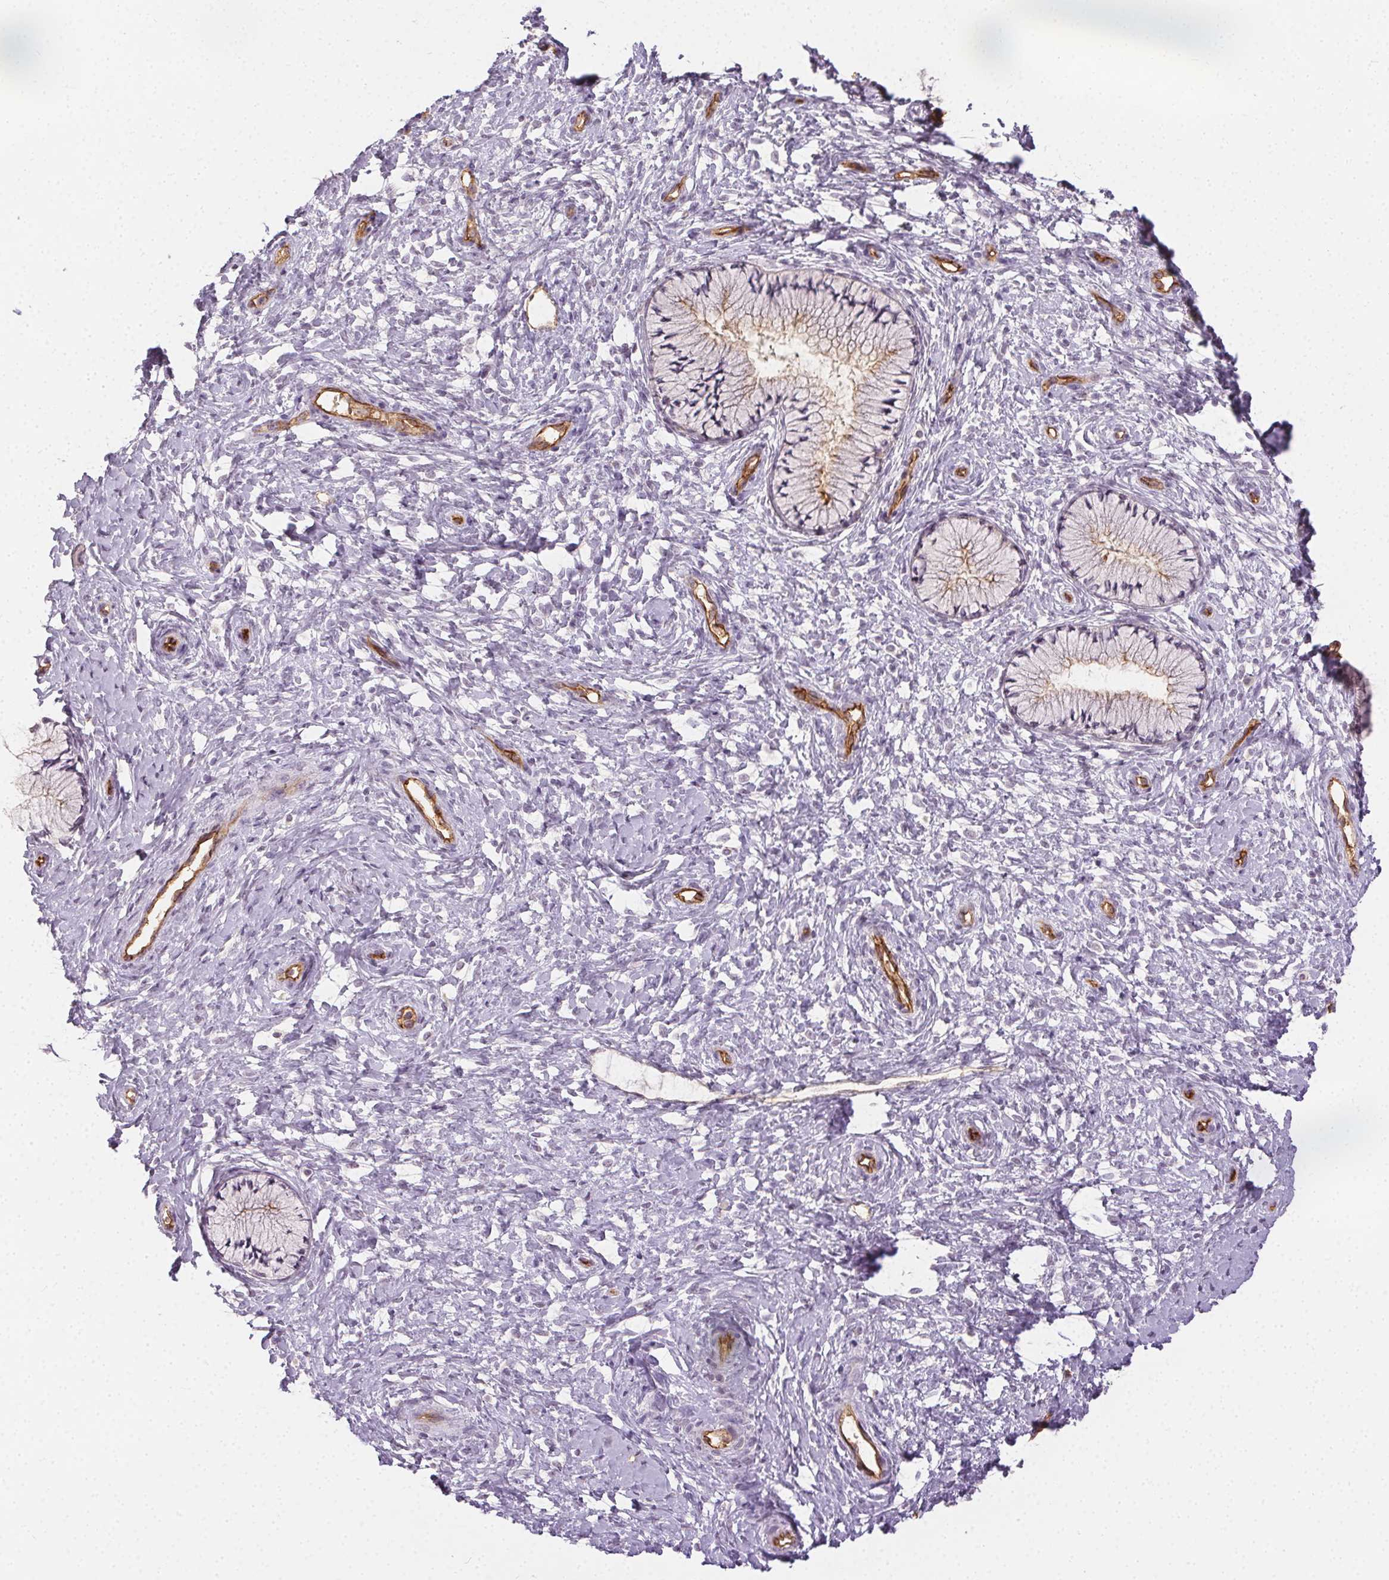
{"staining": {"intensity": "negative", "quantity": "none", "location": "none"}, "tissue": "cervix", "cell_type": "Glandular cells", "image_type": "normal", "snomed": [{"axis": "morphology", "description": "Normal tissue, NOS"}, {"axis": "topography", "description": "Cervix"}], "caption": "The immunohistochemistry micrograph has no significant positivity in glandular cells of cervix.", "gene": "PODXL", "patient": {"sex": "female", "age": 37}}